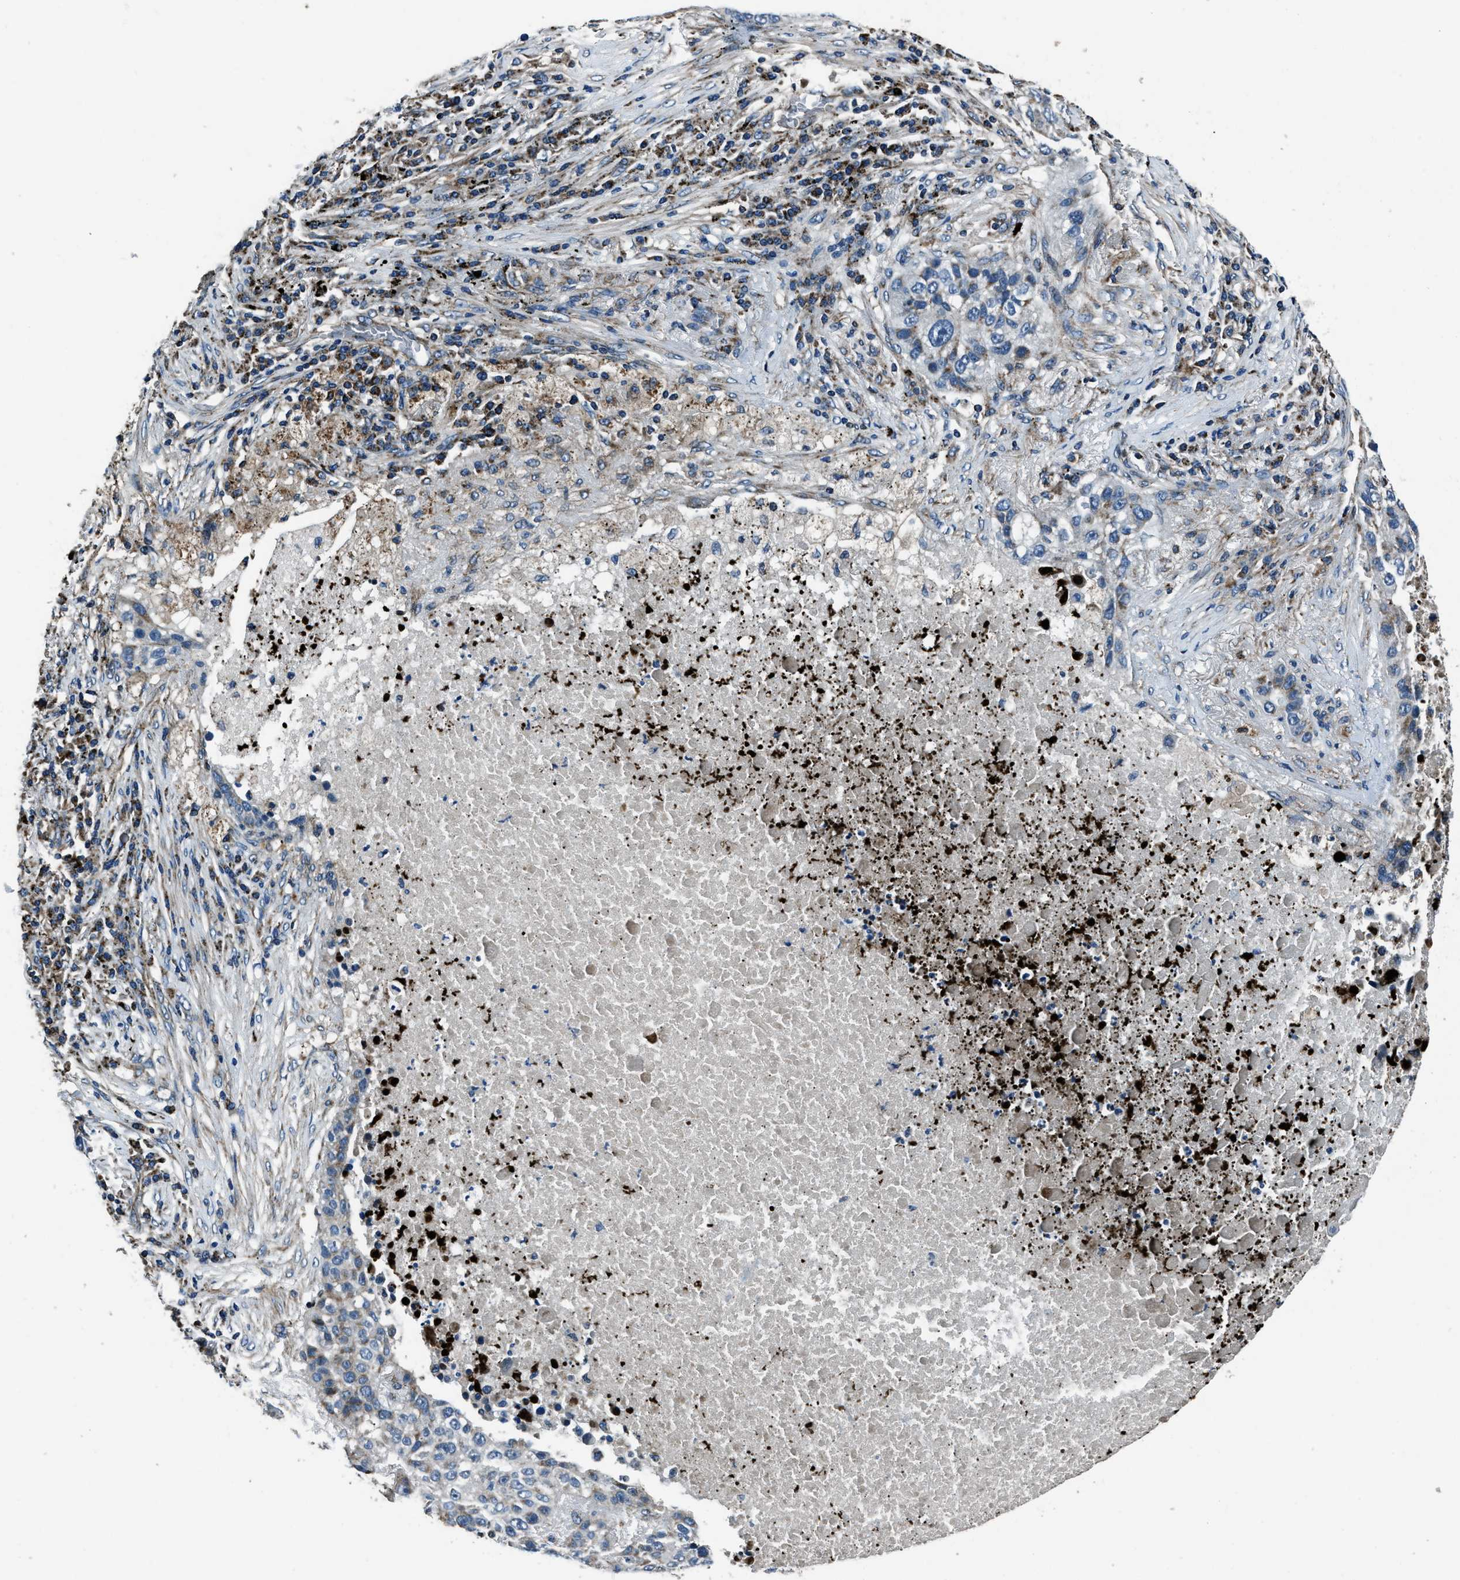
{"staining": {"intensity": "weak", "quantity": "<25%", "location": "cytoplasmic/membranous"}, "tissue": "lung cancer", "cell_type": "Tumor cells", "image_type": "cancer", "snomed": [{"axis": "morphology", "description": "Squamous cell carcinoma, NOS"}, {"axis": "topography", "description": "Lung"}], "caption": "Immunohistochemistry micrograph of human lung squamous cell carcinoma stained for a protein (brown), which shows no staining in tumor cells.", "gene": "OGDH", "patient": {"sex": "male", "age": 57}}